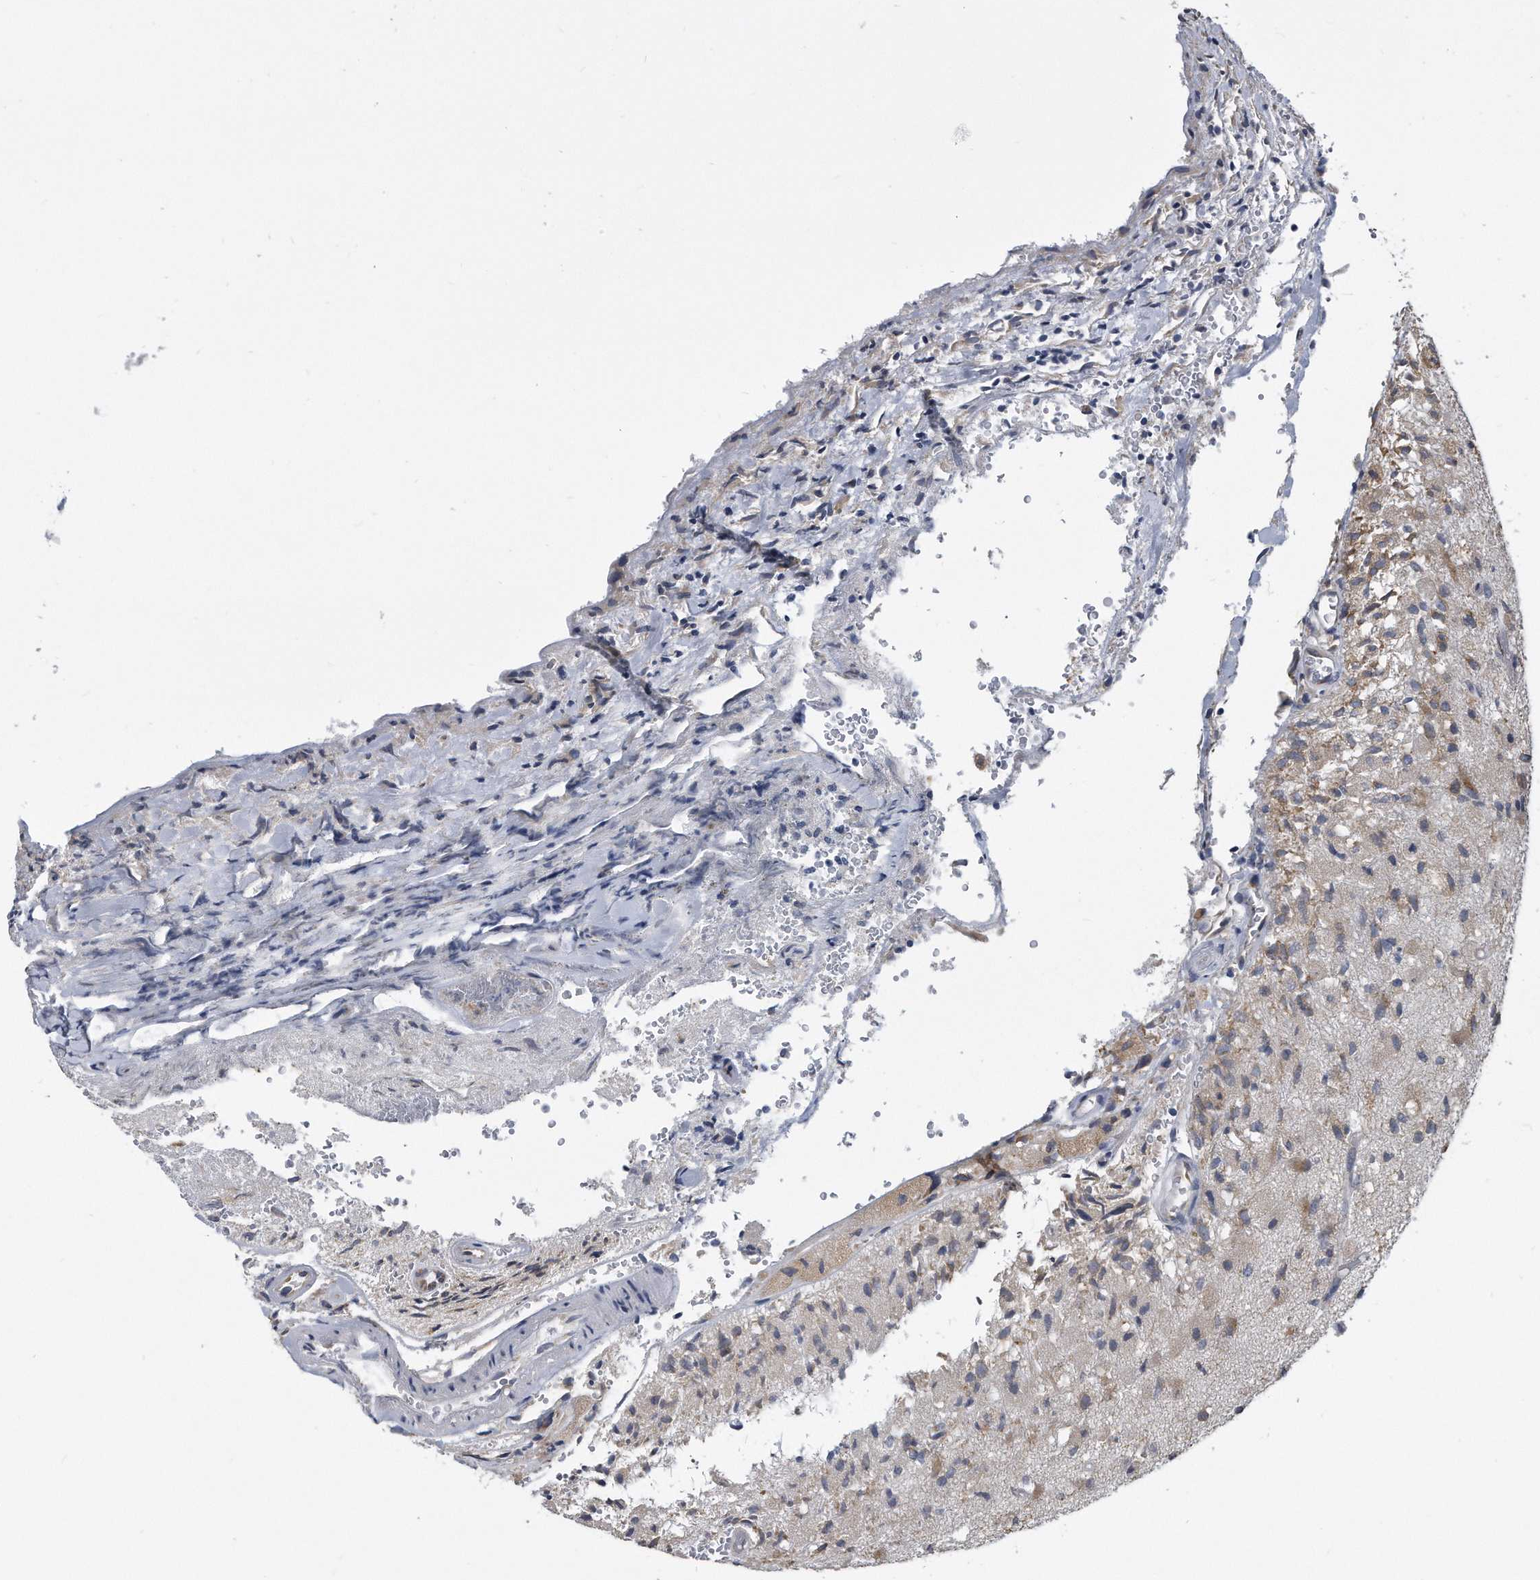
{"staining": {"intensity": "moderate", "quantity": "25%-75%", "location": "cytoplasmic/membranous"}, "tissue": "glioma", "cell_type": "Tumor cells", "image_type": "cancer", "snomed": [{"axis": "morphology", "description": "Normal tissue, NOS"}, {"axis": "morphology", "description": "Glioma, malignant, High grade"}, {"axis": "topography", "description": "Cerebral cortex"}], "caption": "Protein staining demonstrates moderate cytoplasmic/membranous expression in approximately 25%-75% of tumor cells in high-grade glioma (malignant). Nuclei are stained in blue.", "gene": "CCDC47", "patient": {"sex": "male", "age": 77}}